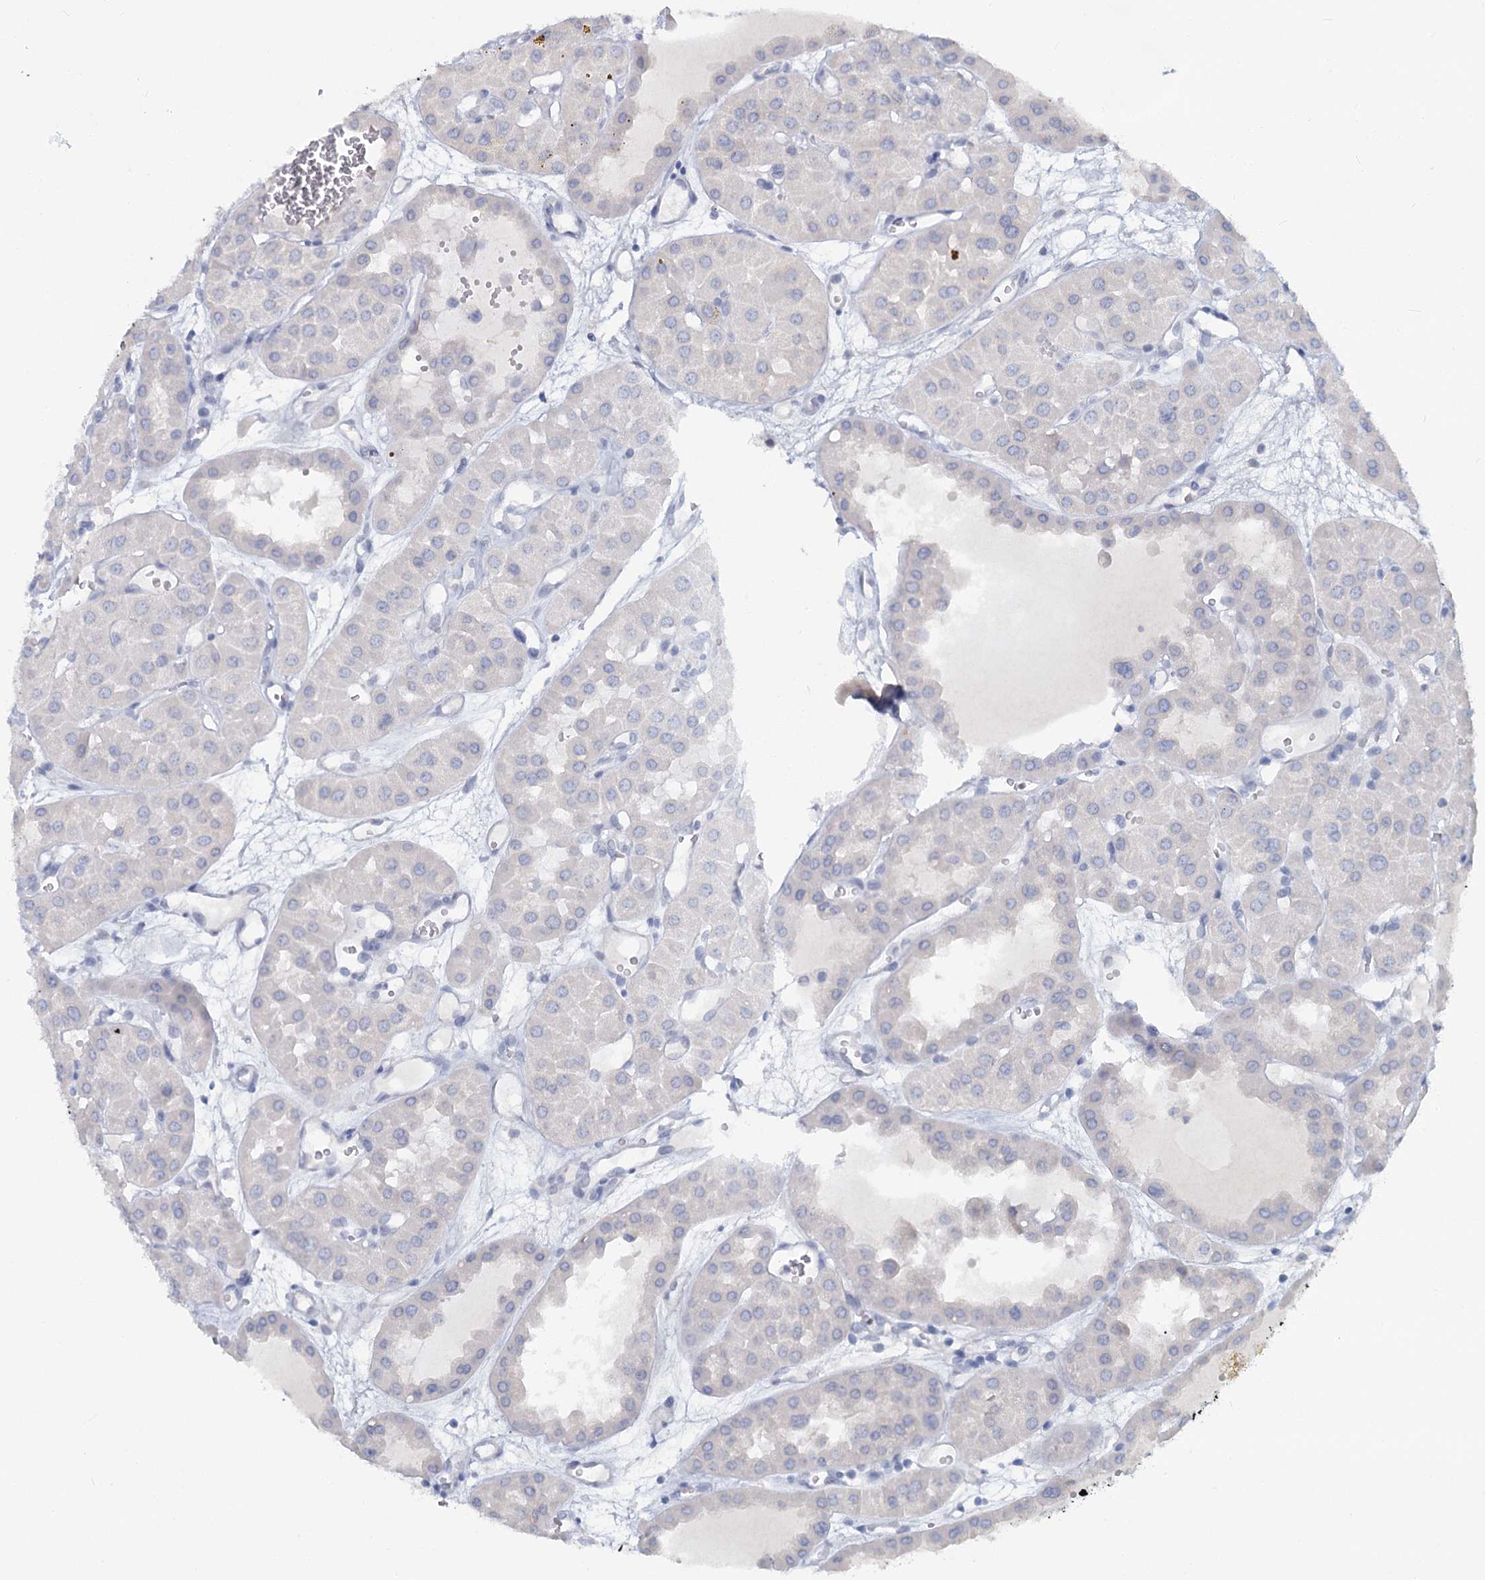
{"staining": {"intensity": "negative", "quantity": "none", "location": "none"}, "tissue": "renal cancer", "cell_type": "Tumor cells", "image_type": "cancer", "snomed": [{"axis": "morphology", "description": "Carcinoma, NOS"}, {"axis": "topography", "description": "Kidney"}], "caption": "Protein analysis of renal cancer demonstrates no significant expression in tumor cells.", "gene": "CHGA", "patient": {"sex": "female", "age": 75}}